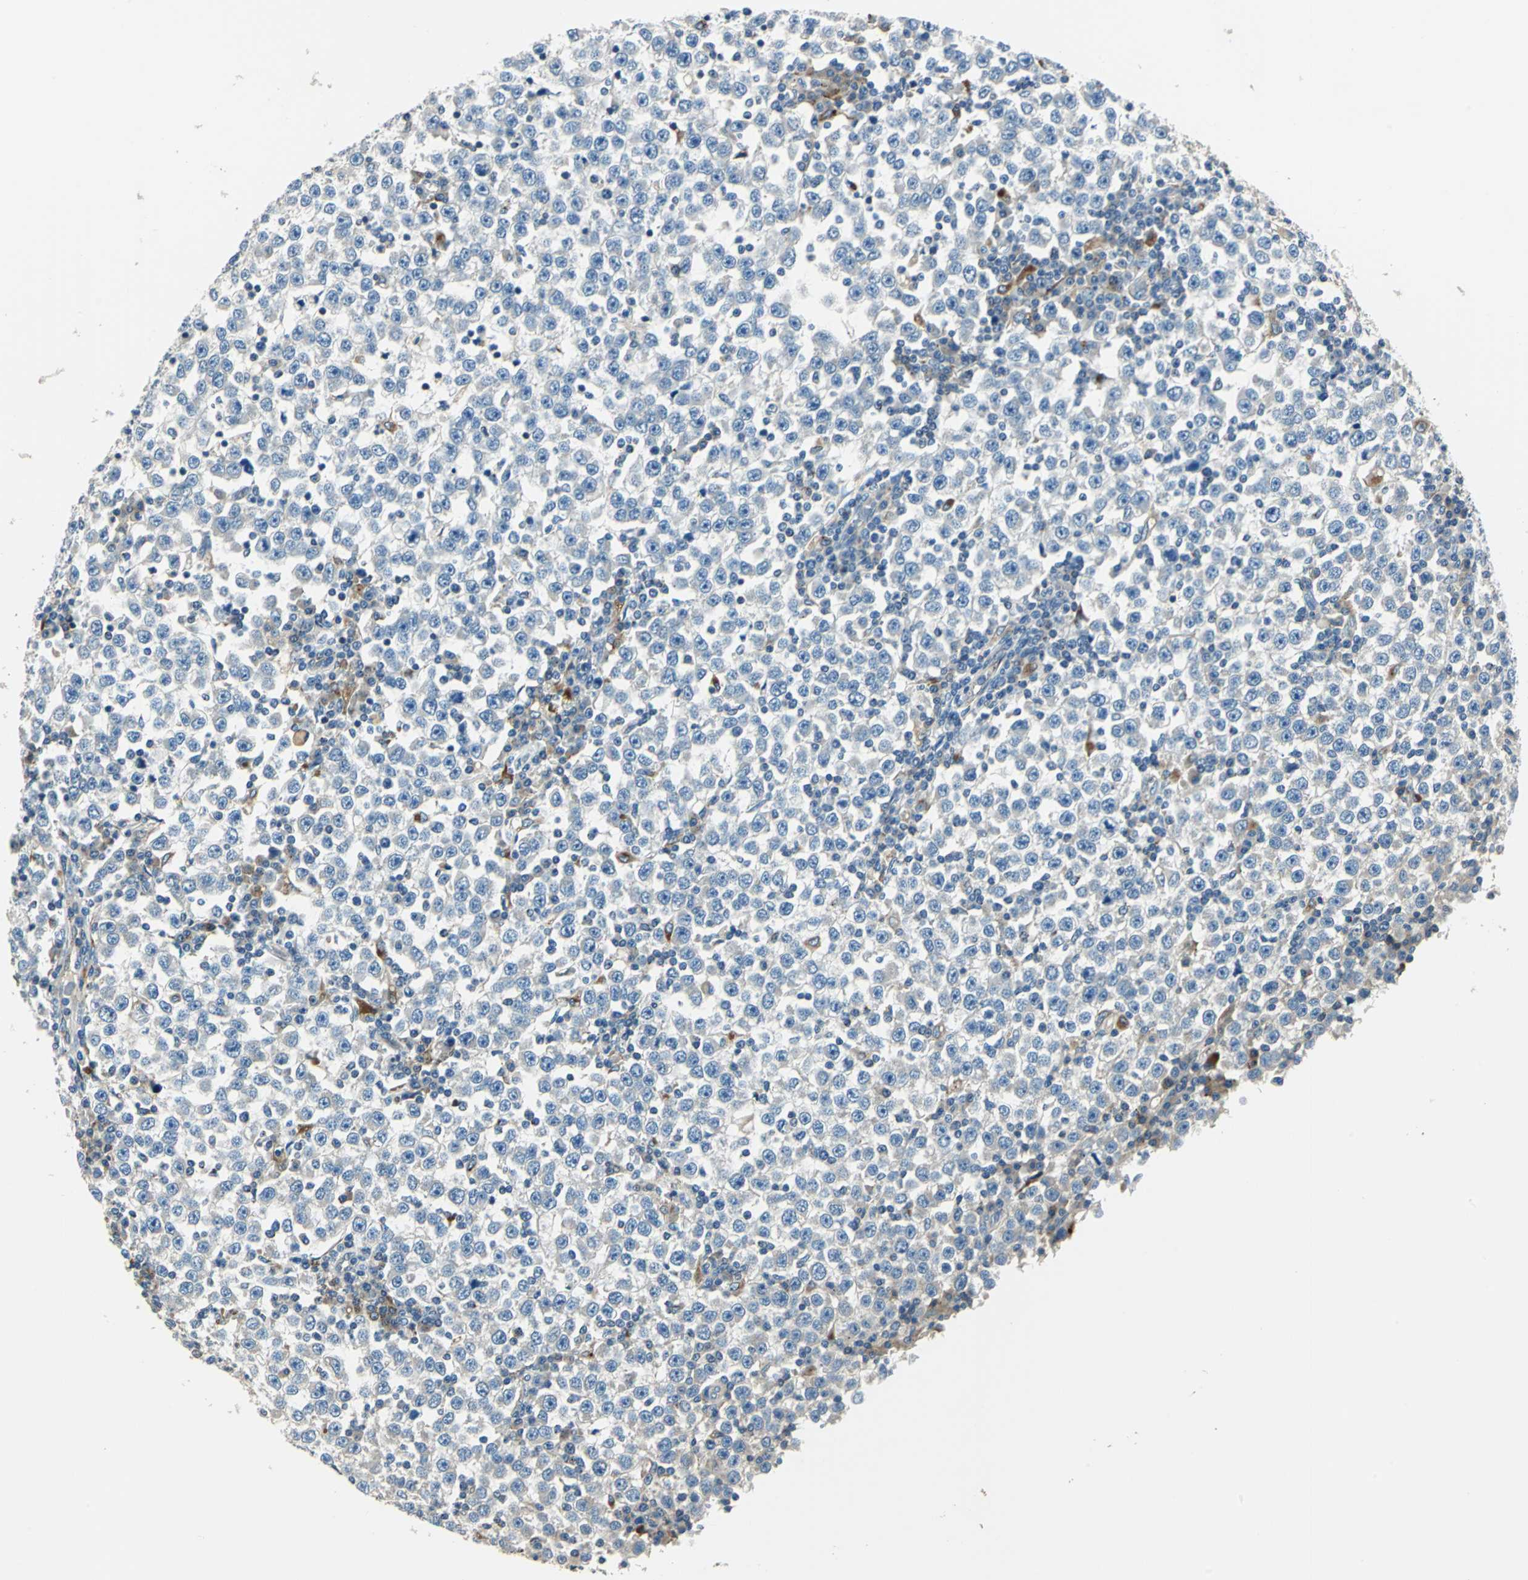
{"staining": {"intensity": "negative", "quantity": "none", "location": "none"}, "tissue": "testis cancer", "cell_type": "Tumor cells", "image_type": "cancer", "snomed": [{"axis": "morphology", "description": "Seminoma, NOS"}, {"axis": "topography", "description": "Testis"}], "caption": "DAB immunohistochemical staining of human testis seminoma shows no significant staining in tumor cells.", "gene": "NIT1", "patient": {"sex": "male", "age": 65}}